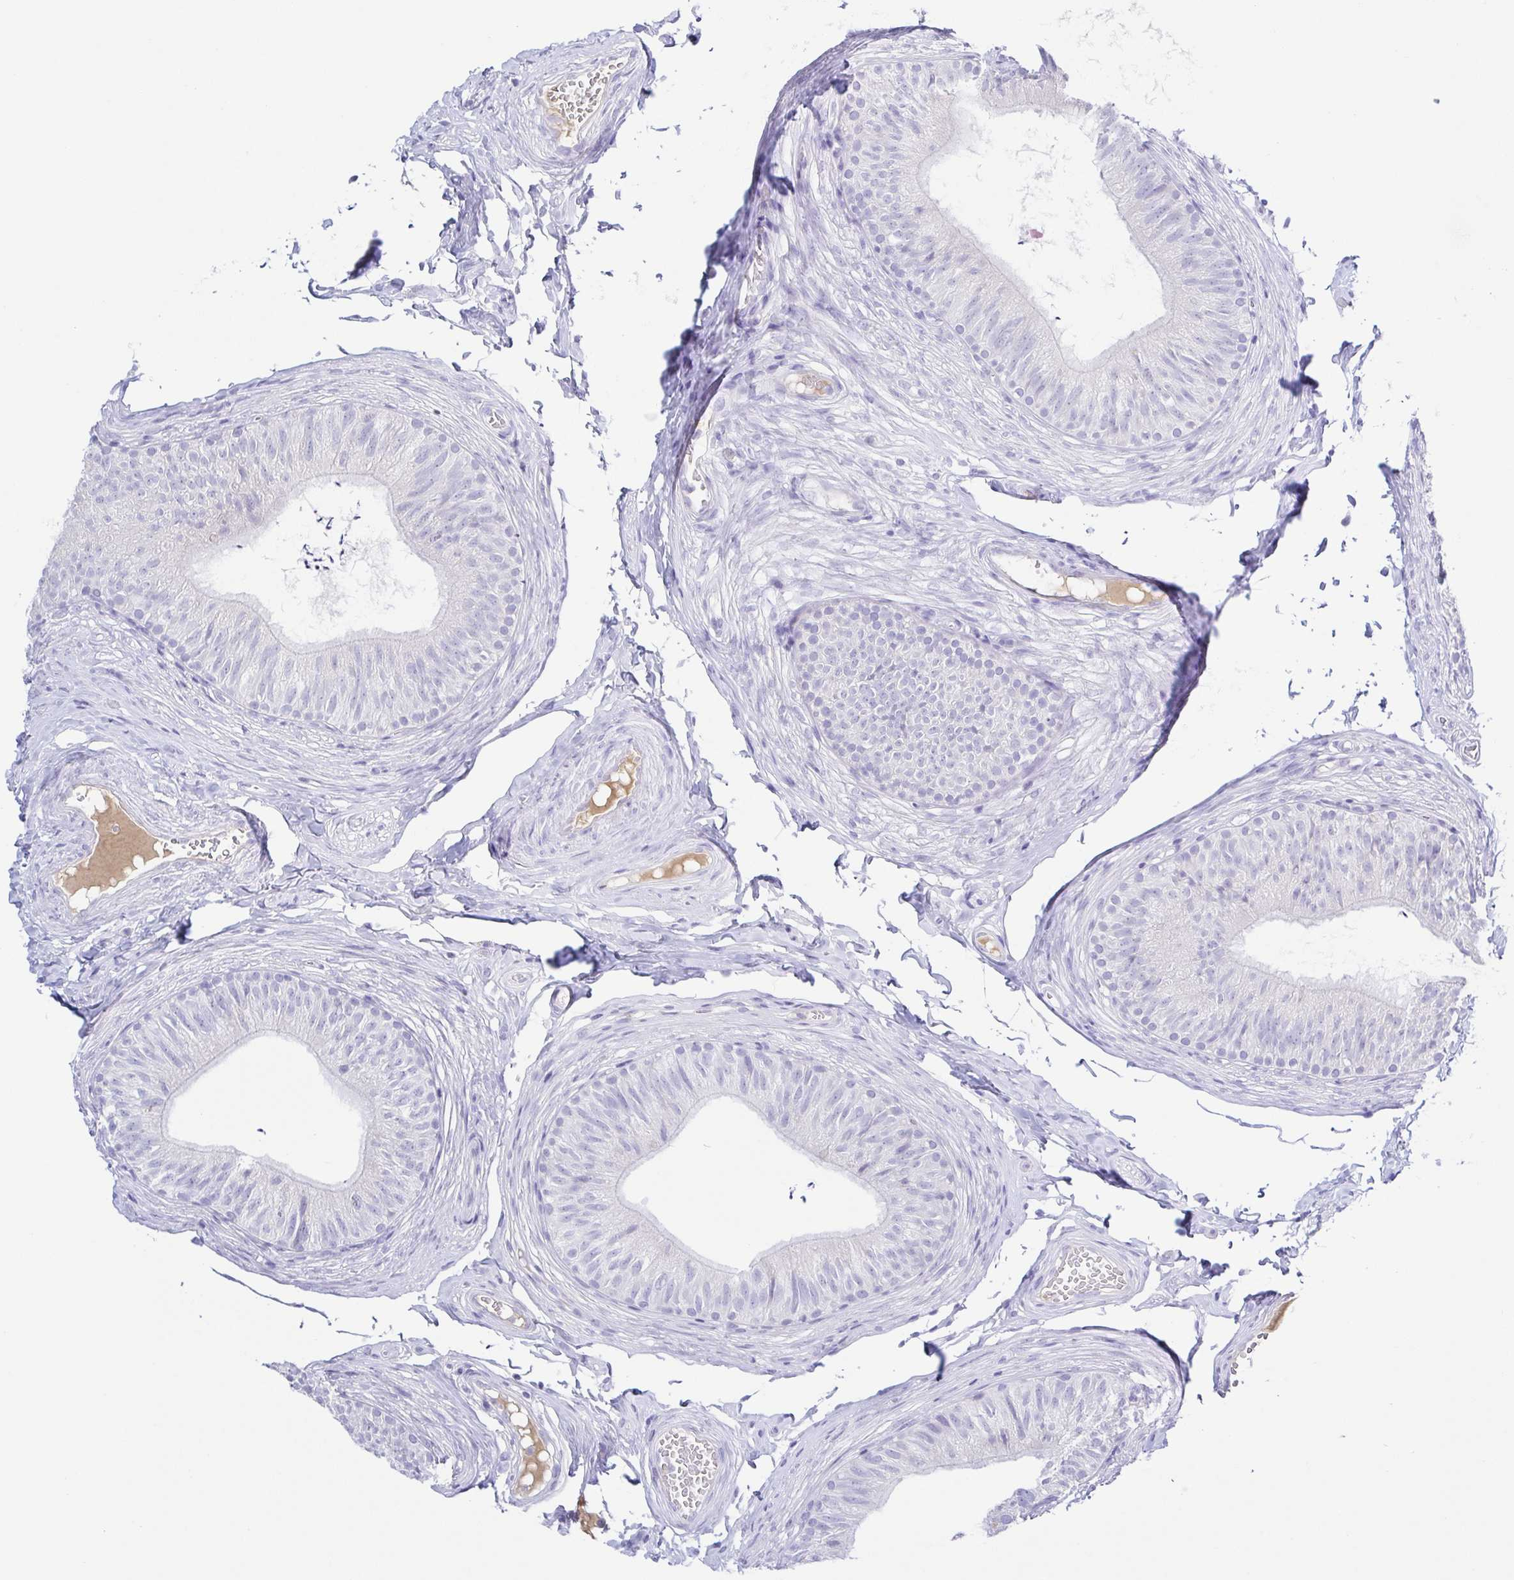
{"staining": {"intensity": "negative", "quantity": "none", "location": "none"}, "tissue": "epididymis", "cell_type": "Glandular cells", "image_type": "normal", "snomed": [{"axis": "morphology", "description": "Normal tissue, NOS"}, {"axis": "topography", "description": "Epididymis, spermatic cord, NOS"}, {"axis": "topography", "description": "Epididymis"}, {"axis": "topography", "description": "Peripheral nerve tissue"}], "caption": "A high-resolution image shows IHC staining of unremarkable epididymis, which exhibits no significant expression in glandular cells.", "gene": "A1BG", "patient": {"sex": "male", "age": 29}}